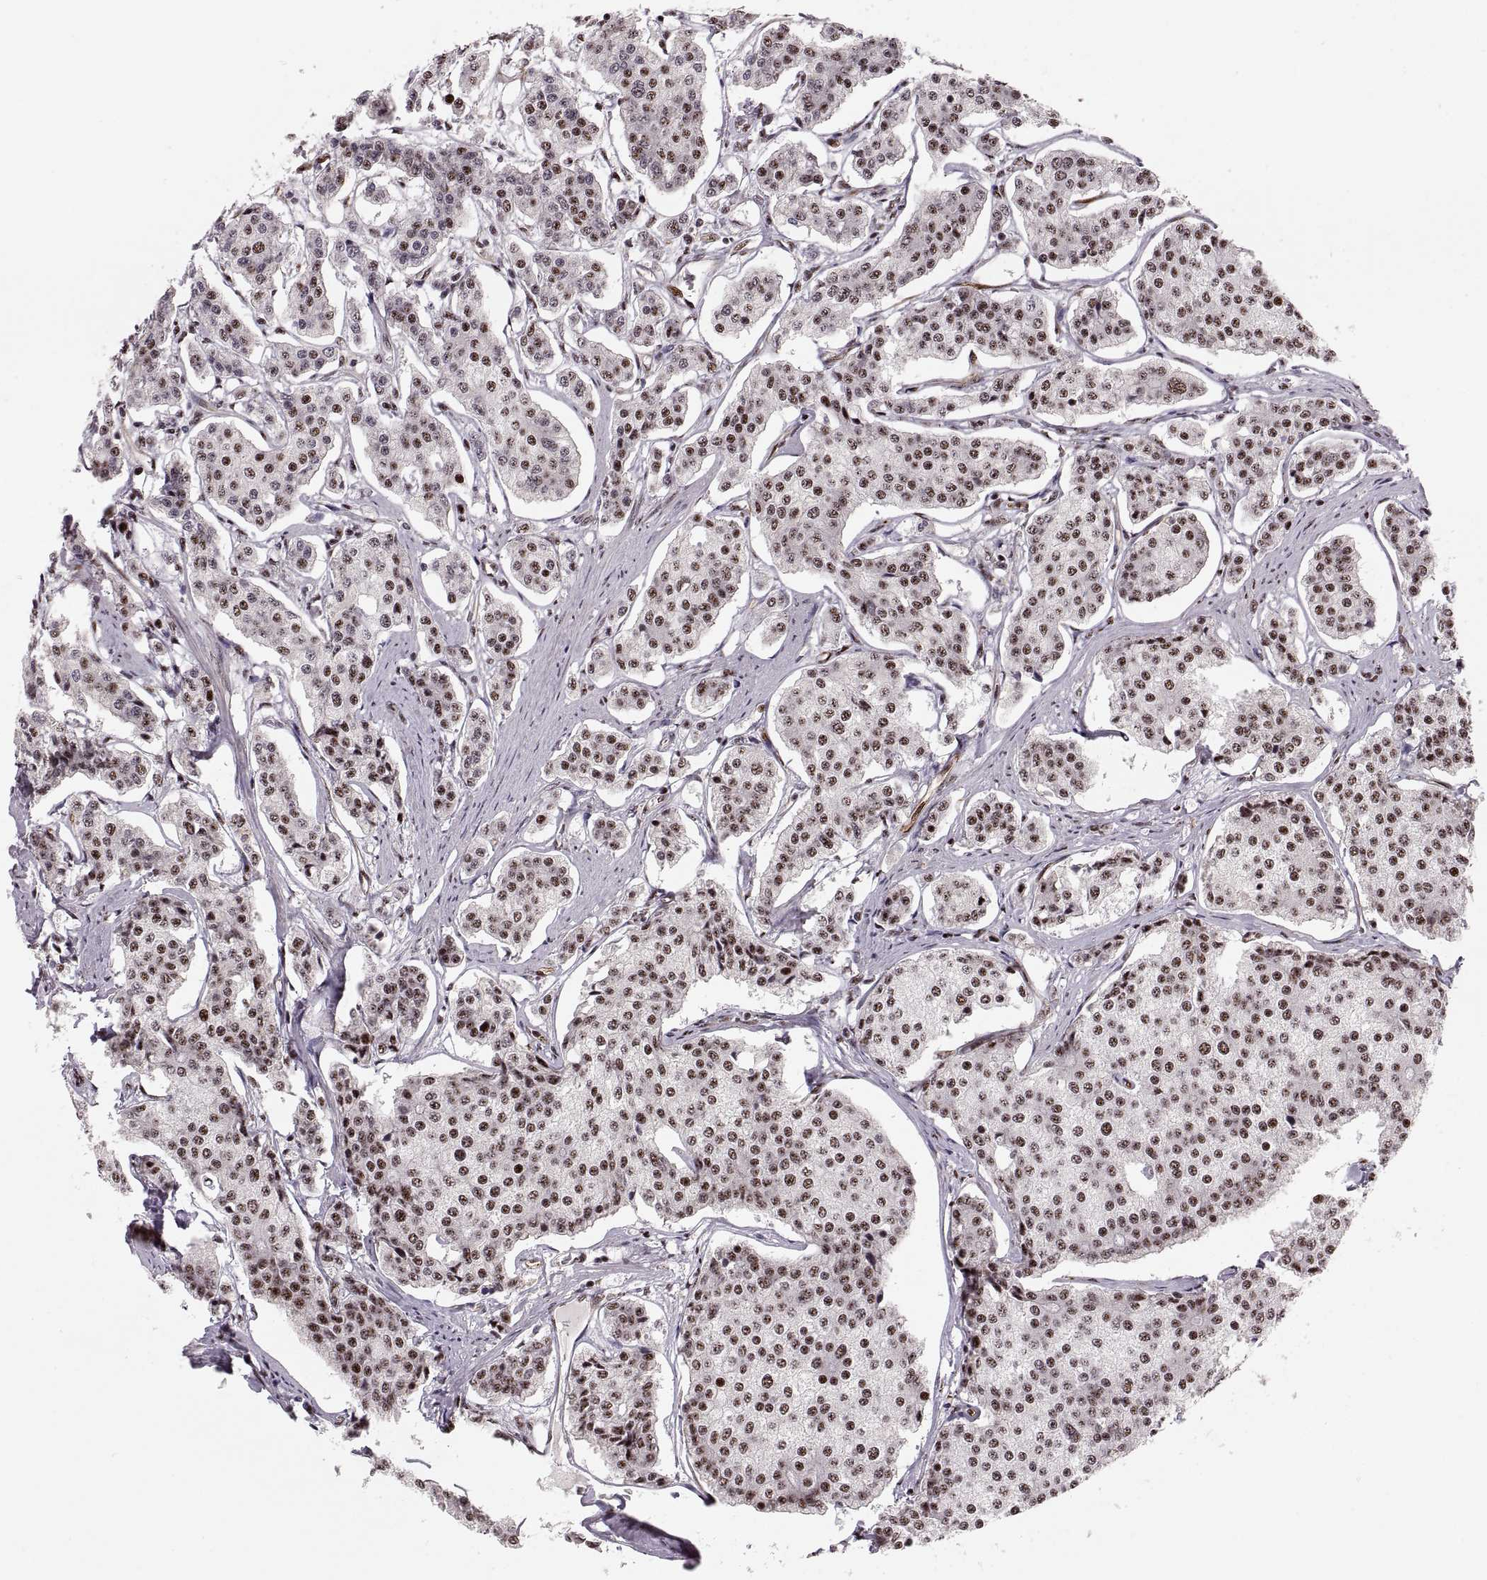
{"staining": {"intensity": "moderate", "quantity": ">75%", "location": "nuclear"}, "tissue": "carcinoid", "cell_type": "Tumor cells", "image_type": "cancer", "snomed": [{"axis": "morphology", "description": "Carcinoid, malignant, NOS"}, {"axis": "topography", "description": "Small intestine"}], "caption": "An image of carcinoid stained for a protein reveals moderate nuclear brown staining in tumor cells.", "gene": "ZCCHC17", "patient": {"sex": "female", "age": 65}}